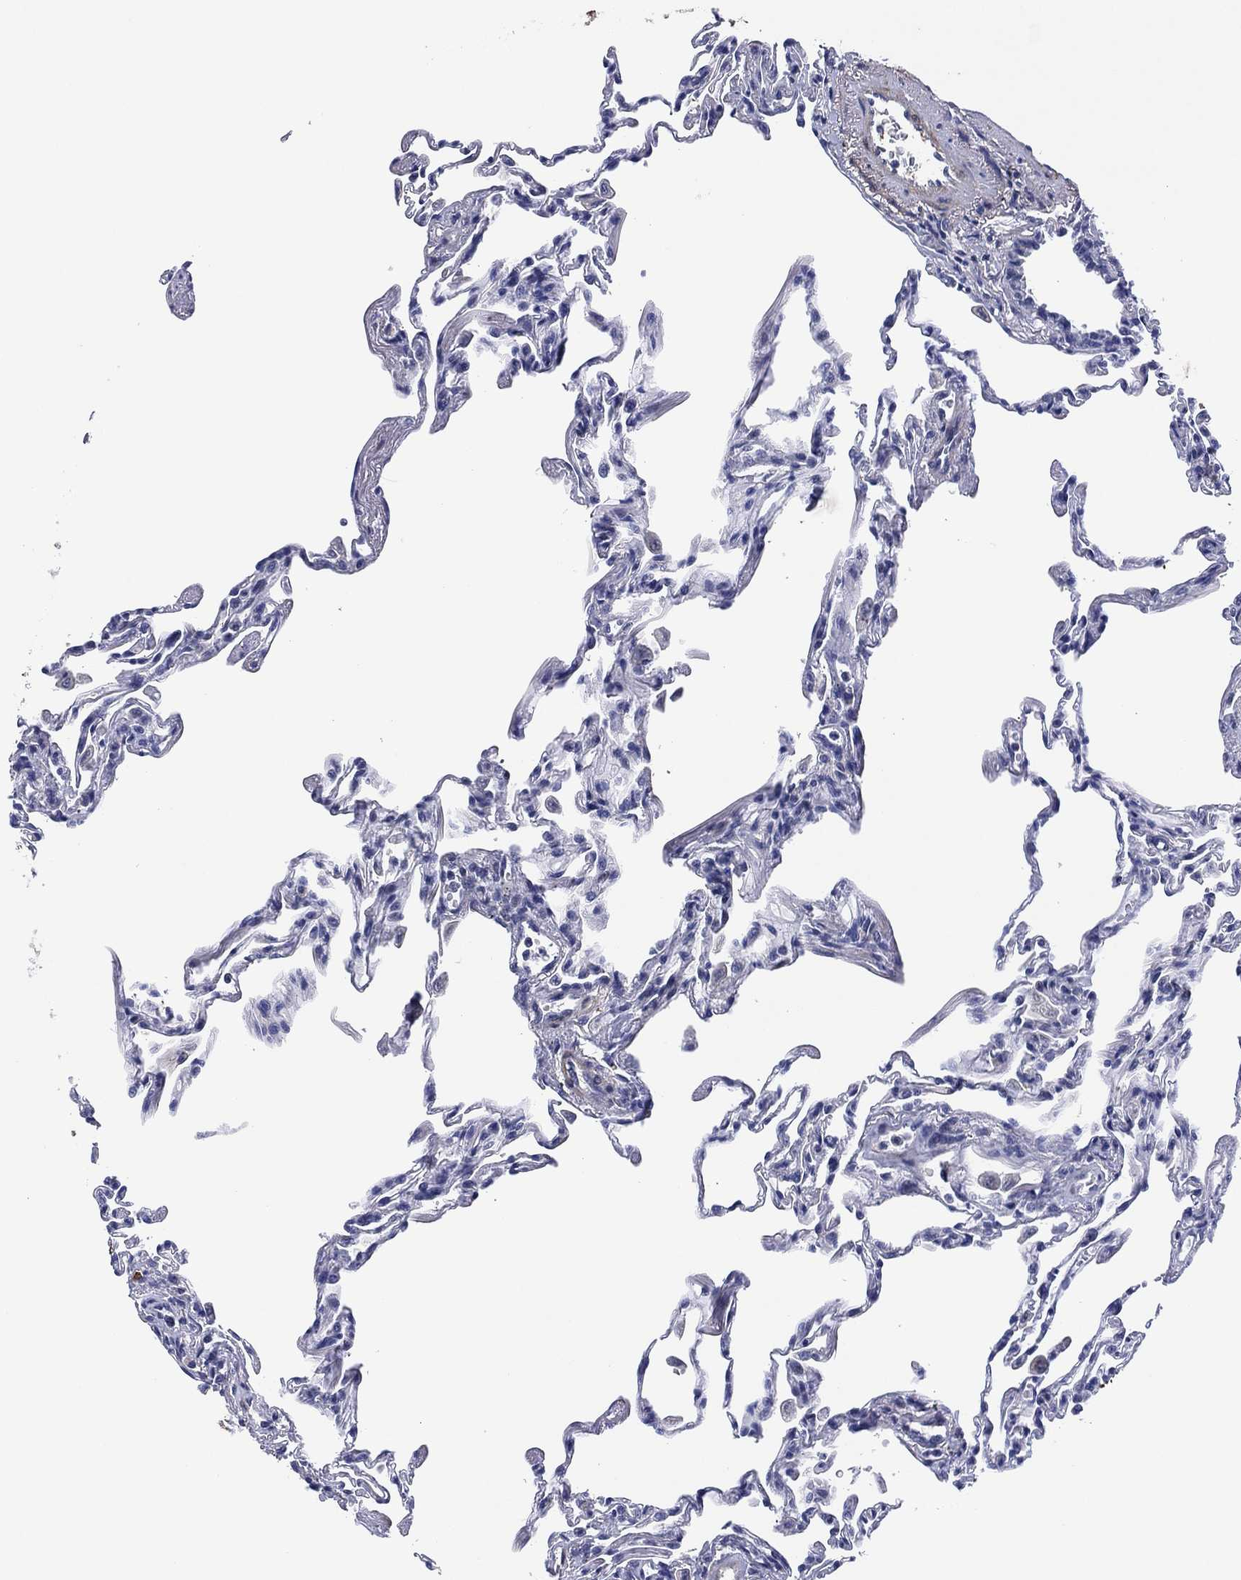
{"staining": {"intensity": "negative", "quantity": "none", "location": "none"}, "tissue": "lung", "cell_type": "Alveolar cells", "image_type": "normal", "snomed": [{"axis": "morphology", "description": "Normal tissue, NOS"}, {"axis": "topography", "description": "Lung"}], "caption": "Alveolar cells show no significant expression in benign lung. (DAB (3,3'-diaminobenzidine) immunohistochemistry (IHC), high magnification).", "gene": "CLIP3", "patient": {"sex": "female", "age": 57}}